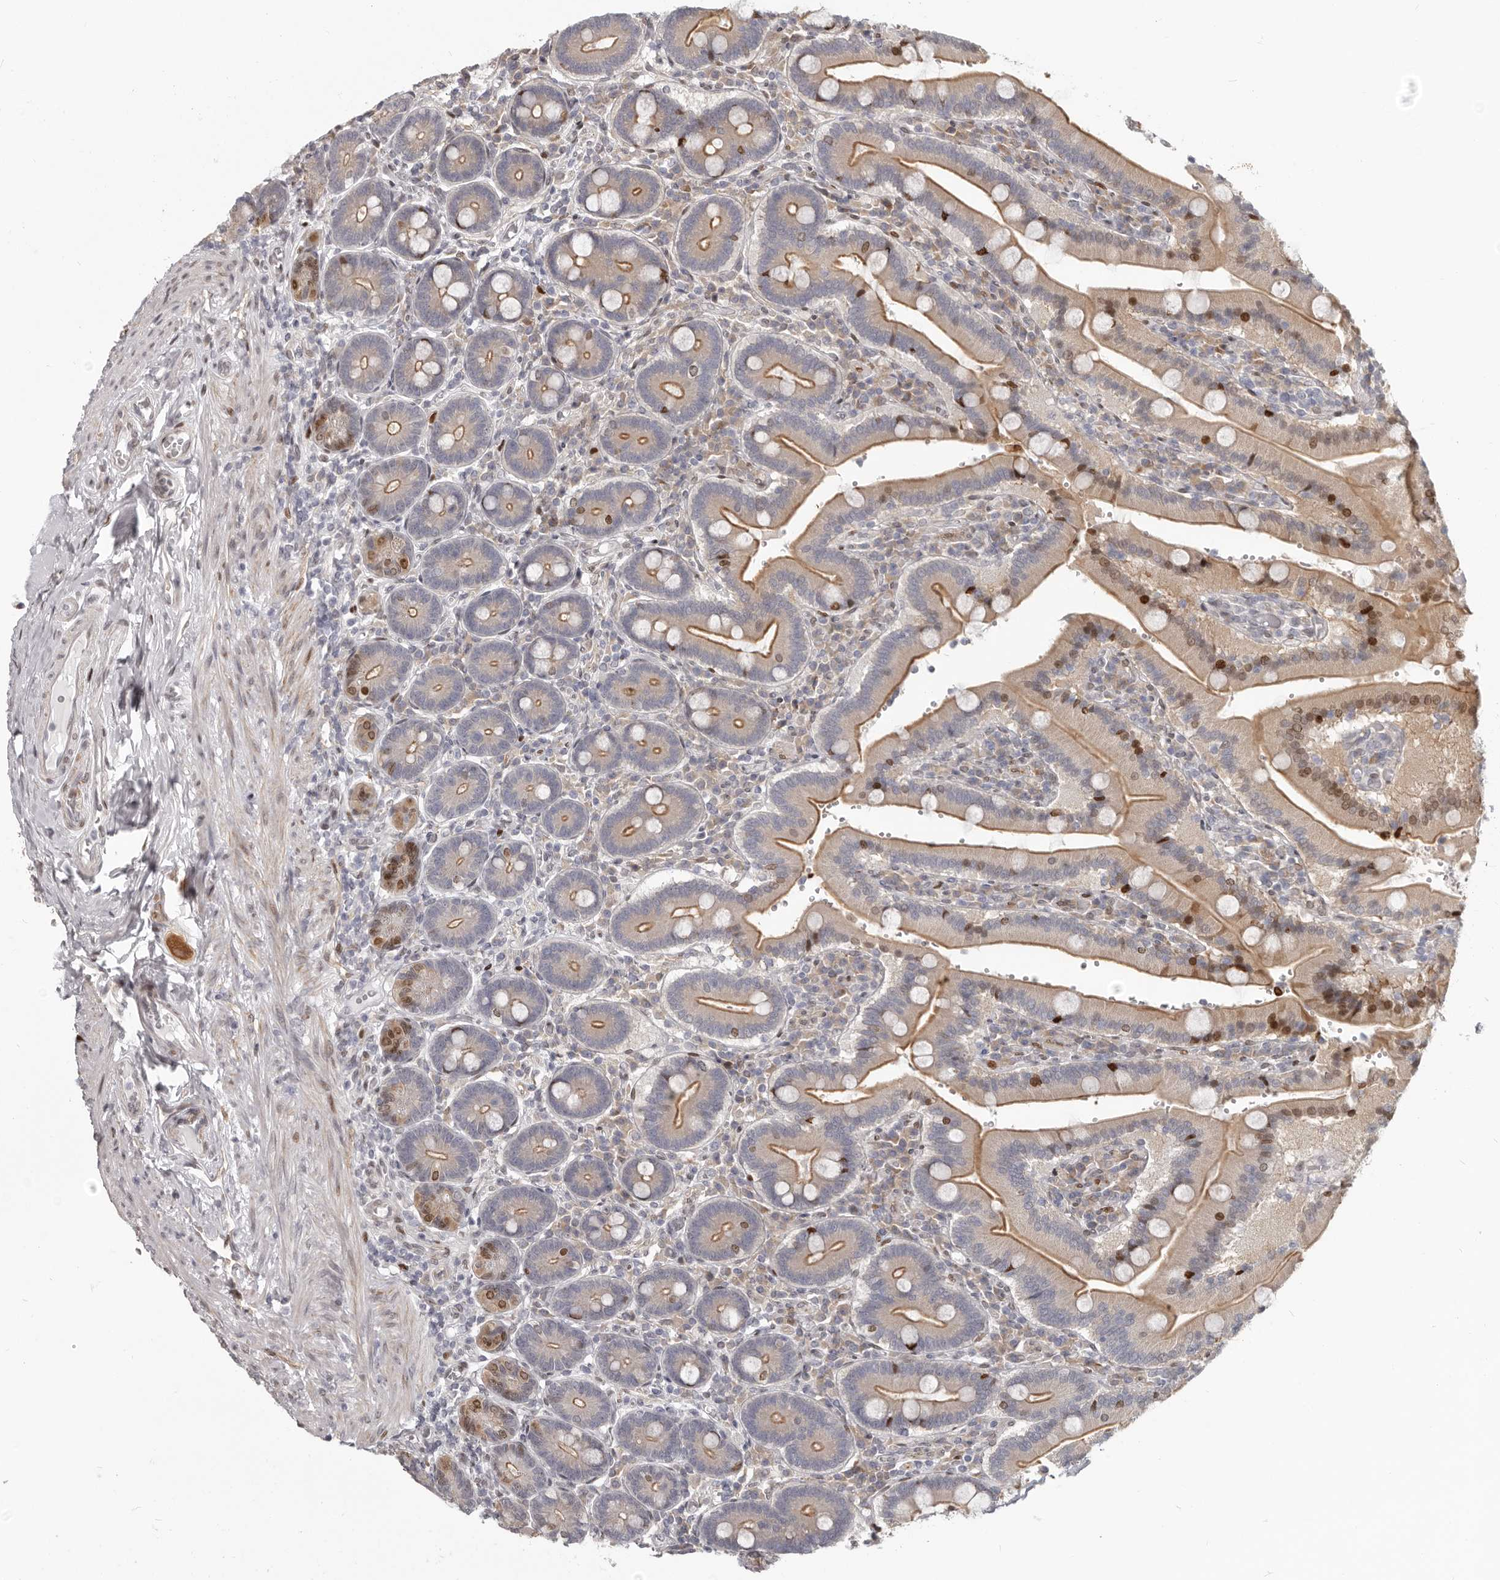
{"staining": {"intensity": "moderate", "quantity": ">75%", "location": "cytoplasmic/membranous,nuclear"}, "tissue": "duodenum", "cell_type": "Glandular cells", "image_type": "normal", "snomed": [{"axis": "morphology", "description": "Normal tissue, NOS"}, {"axis": "topography", "description": "Duodenum"}], "caption": "DAB immunohistochemical staining of unremarkable human duodenum exhibits moderate cytoplasmic/membranous,nuclear protein expression in approximately >75% of glandular cells.", "gene": "SRP19", "patient": {"sex": "female", "age": 62}}